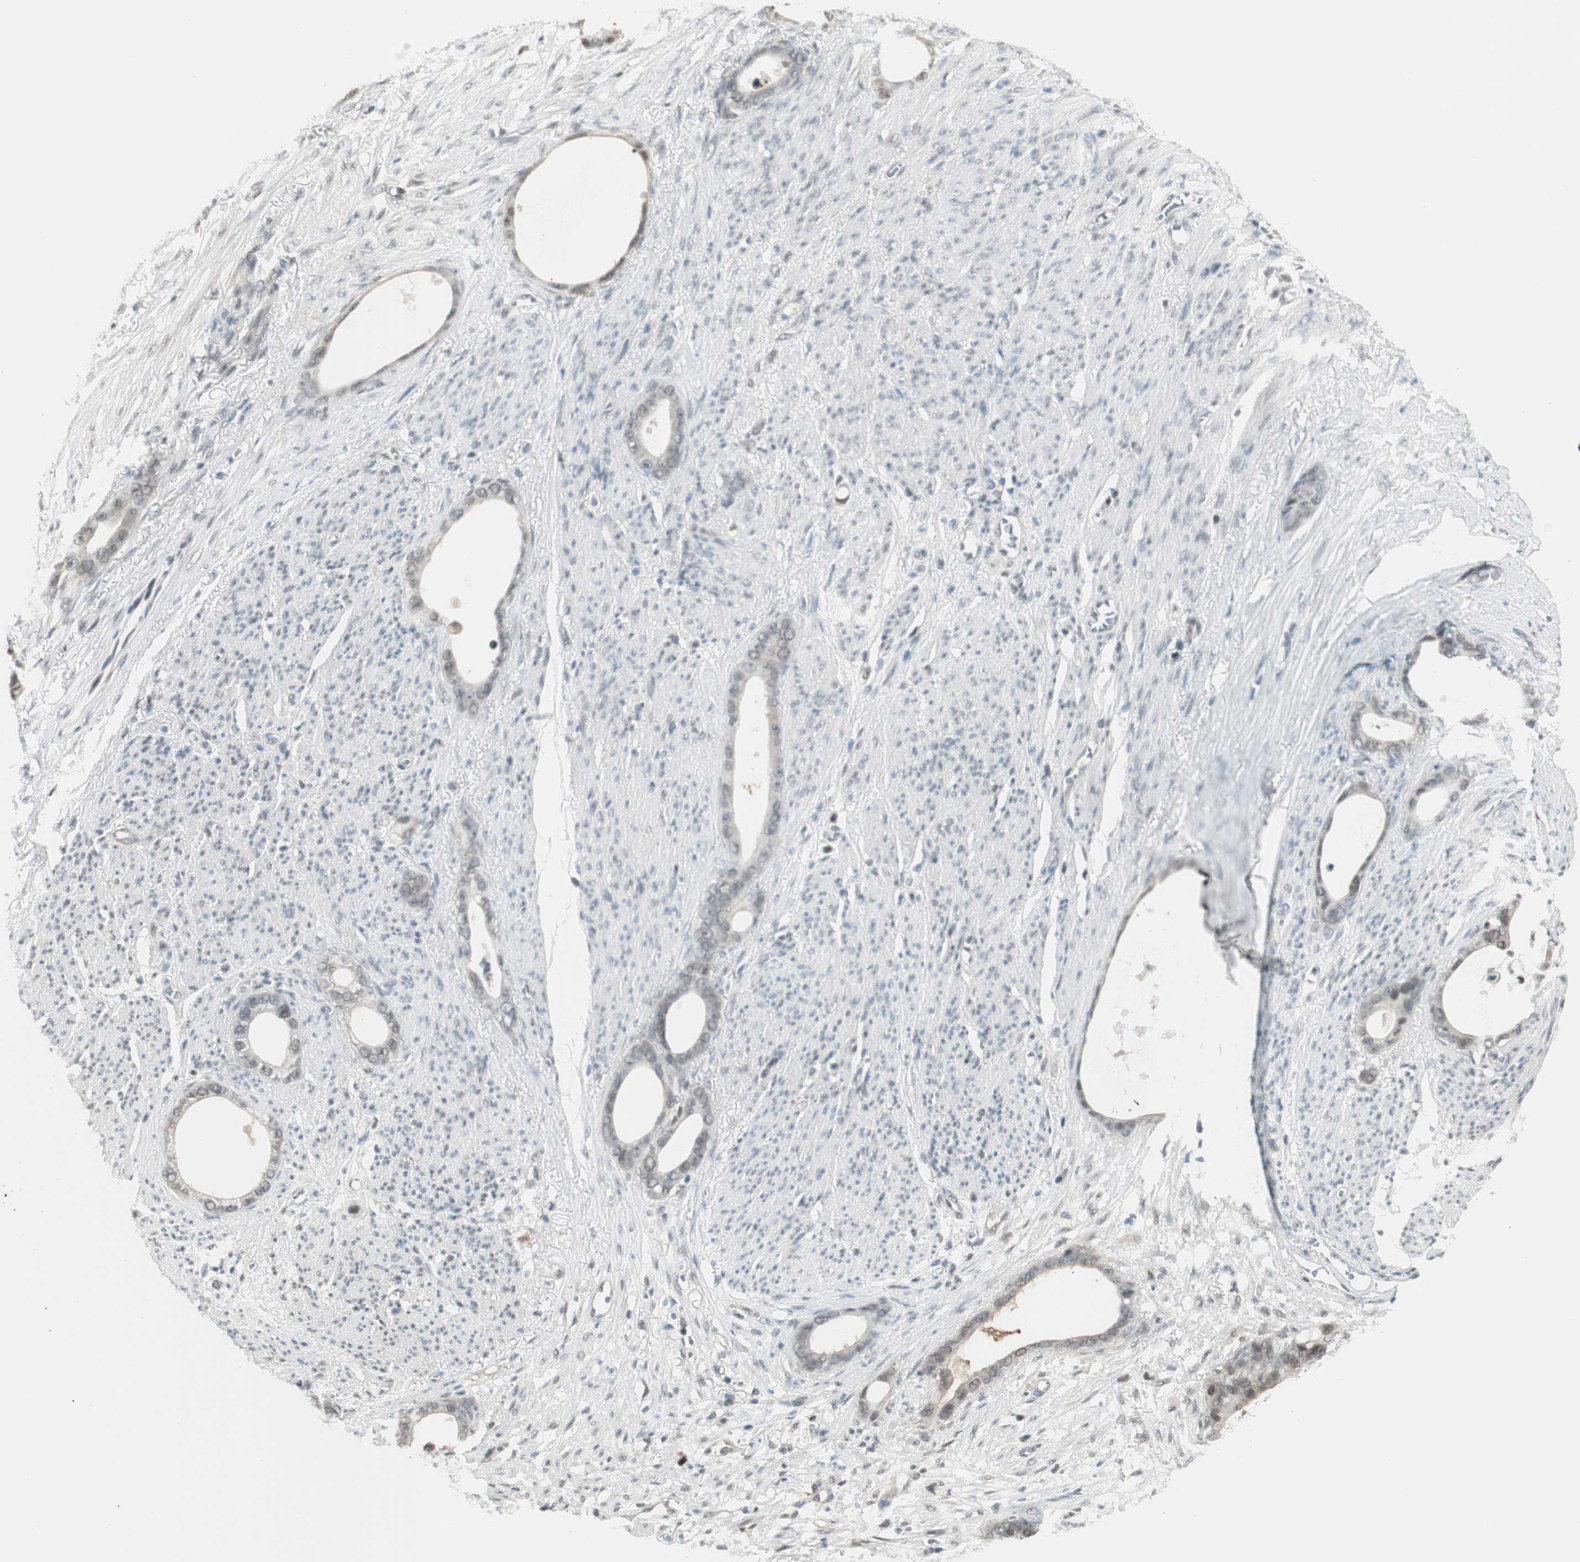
{"staining": {"intensity": "weak", "quantity": "<25%", "location": "cytoplasmic/membranous"}, "tissue": "stomach cancer", "cell_type": "Tumor cells", "image_type": "cancer", "snomed": [{"axis": "morphology", "description": "Adenocarcinoma, NOS"}, {"axis": "topography", "description": "Stomach"}], "caption": "Human stomach cancer (adenocarcinoma) stained for a protein using immunohistochemistry exhibits no expression in tumor cells.", "gene": "LONP2", "patient": {"sex": "female", "age": 75}}